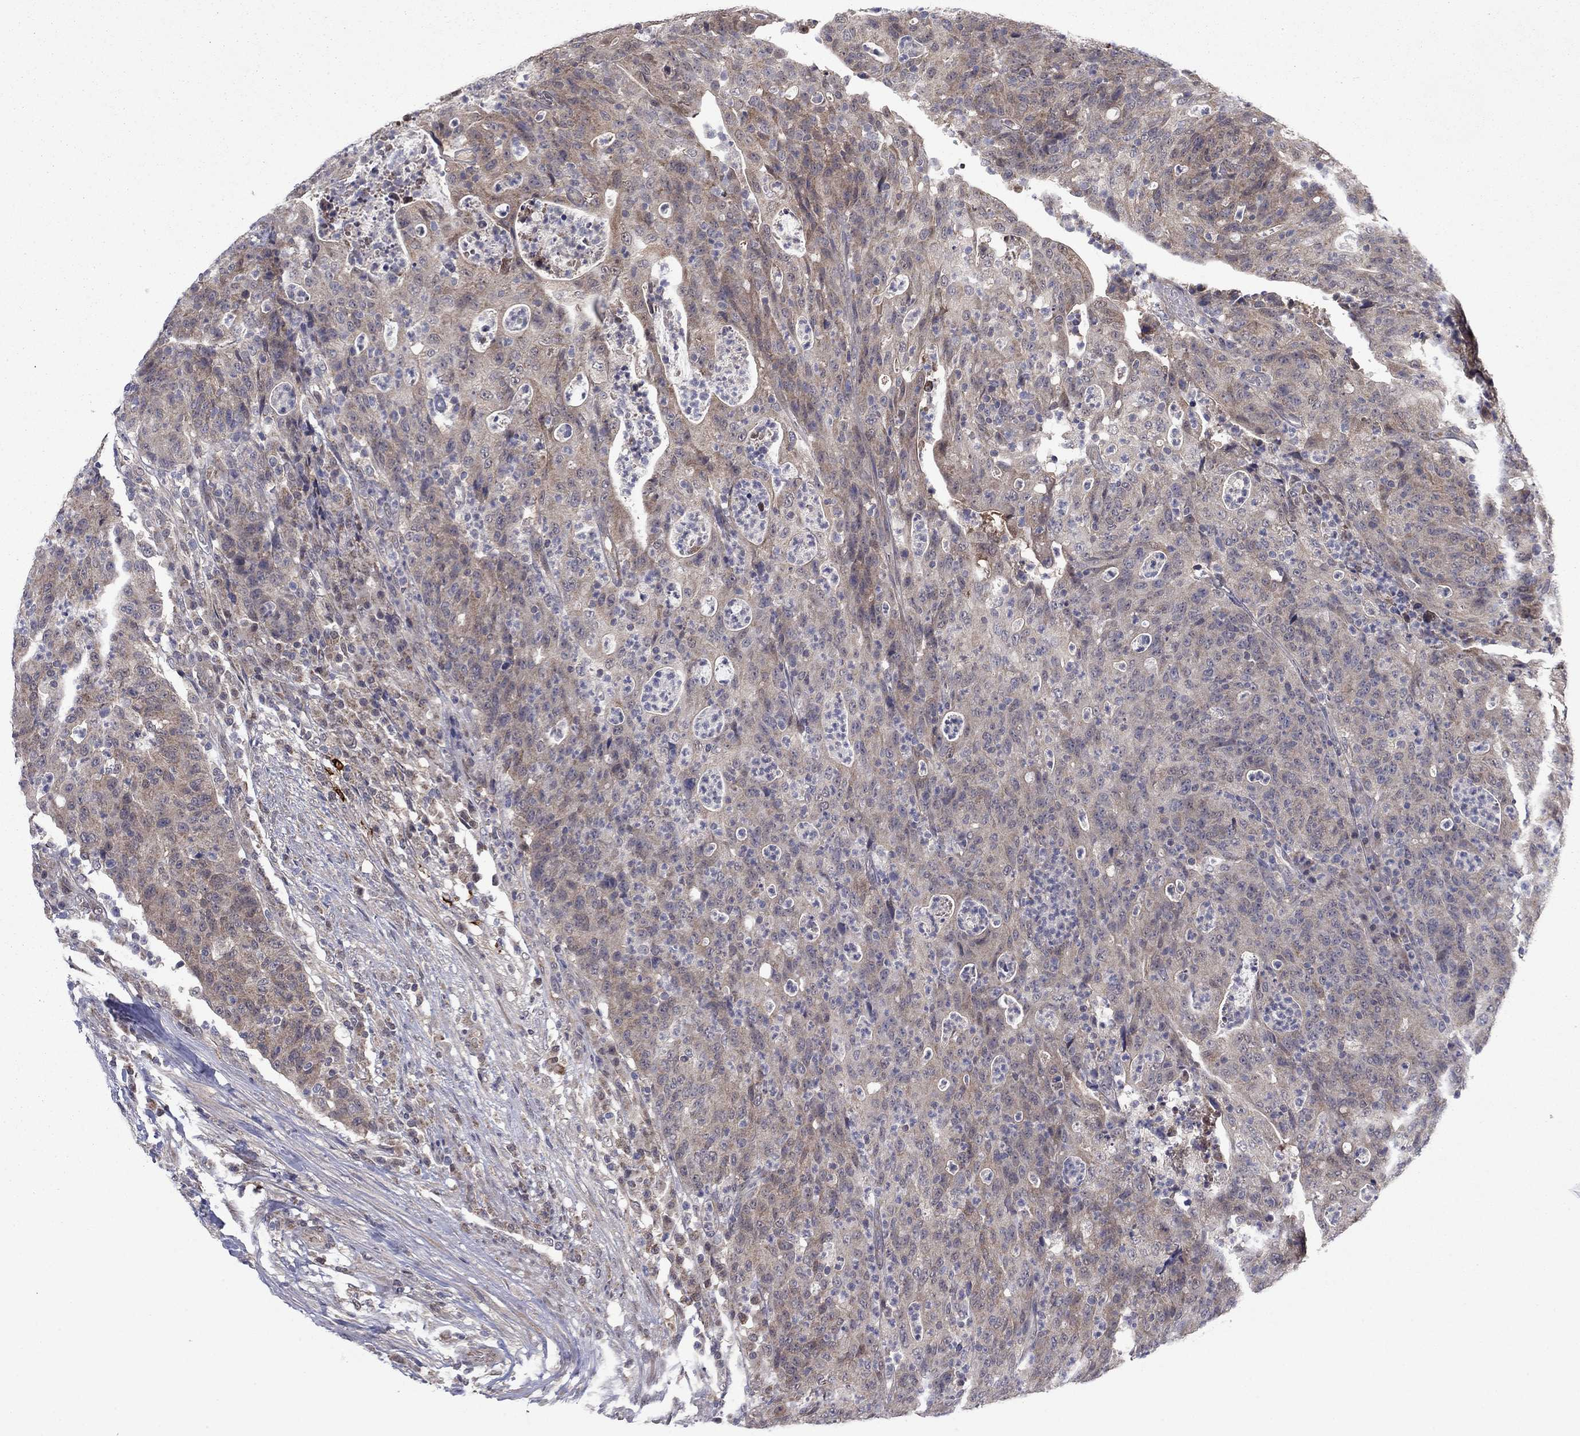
{"staining": {"intensity": "weak", "quantity": ">75%", "location": "cytoplasmic/membranous"}, "tissue": "colorectal cancer", "cell_type": "Tumor cells", "image_type": "cancer", "snomed": [{"axis": "morphology", "description": "Adenocarcinoma, NOS"}, {"axis": "topography", "description": "Colon"}], "caption": "The micrograph reveals immunohistochemical staining of colorectal cancer (adenocarcinoma). There is weak cytoplasmic/membranous expression is identified in approximately >75% of tumor cells.", "gene": "GRHPR", "patient": {"sex": "male", "age": 70}}